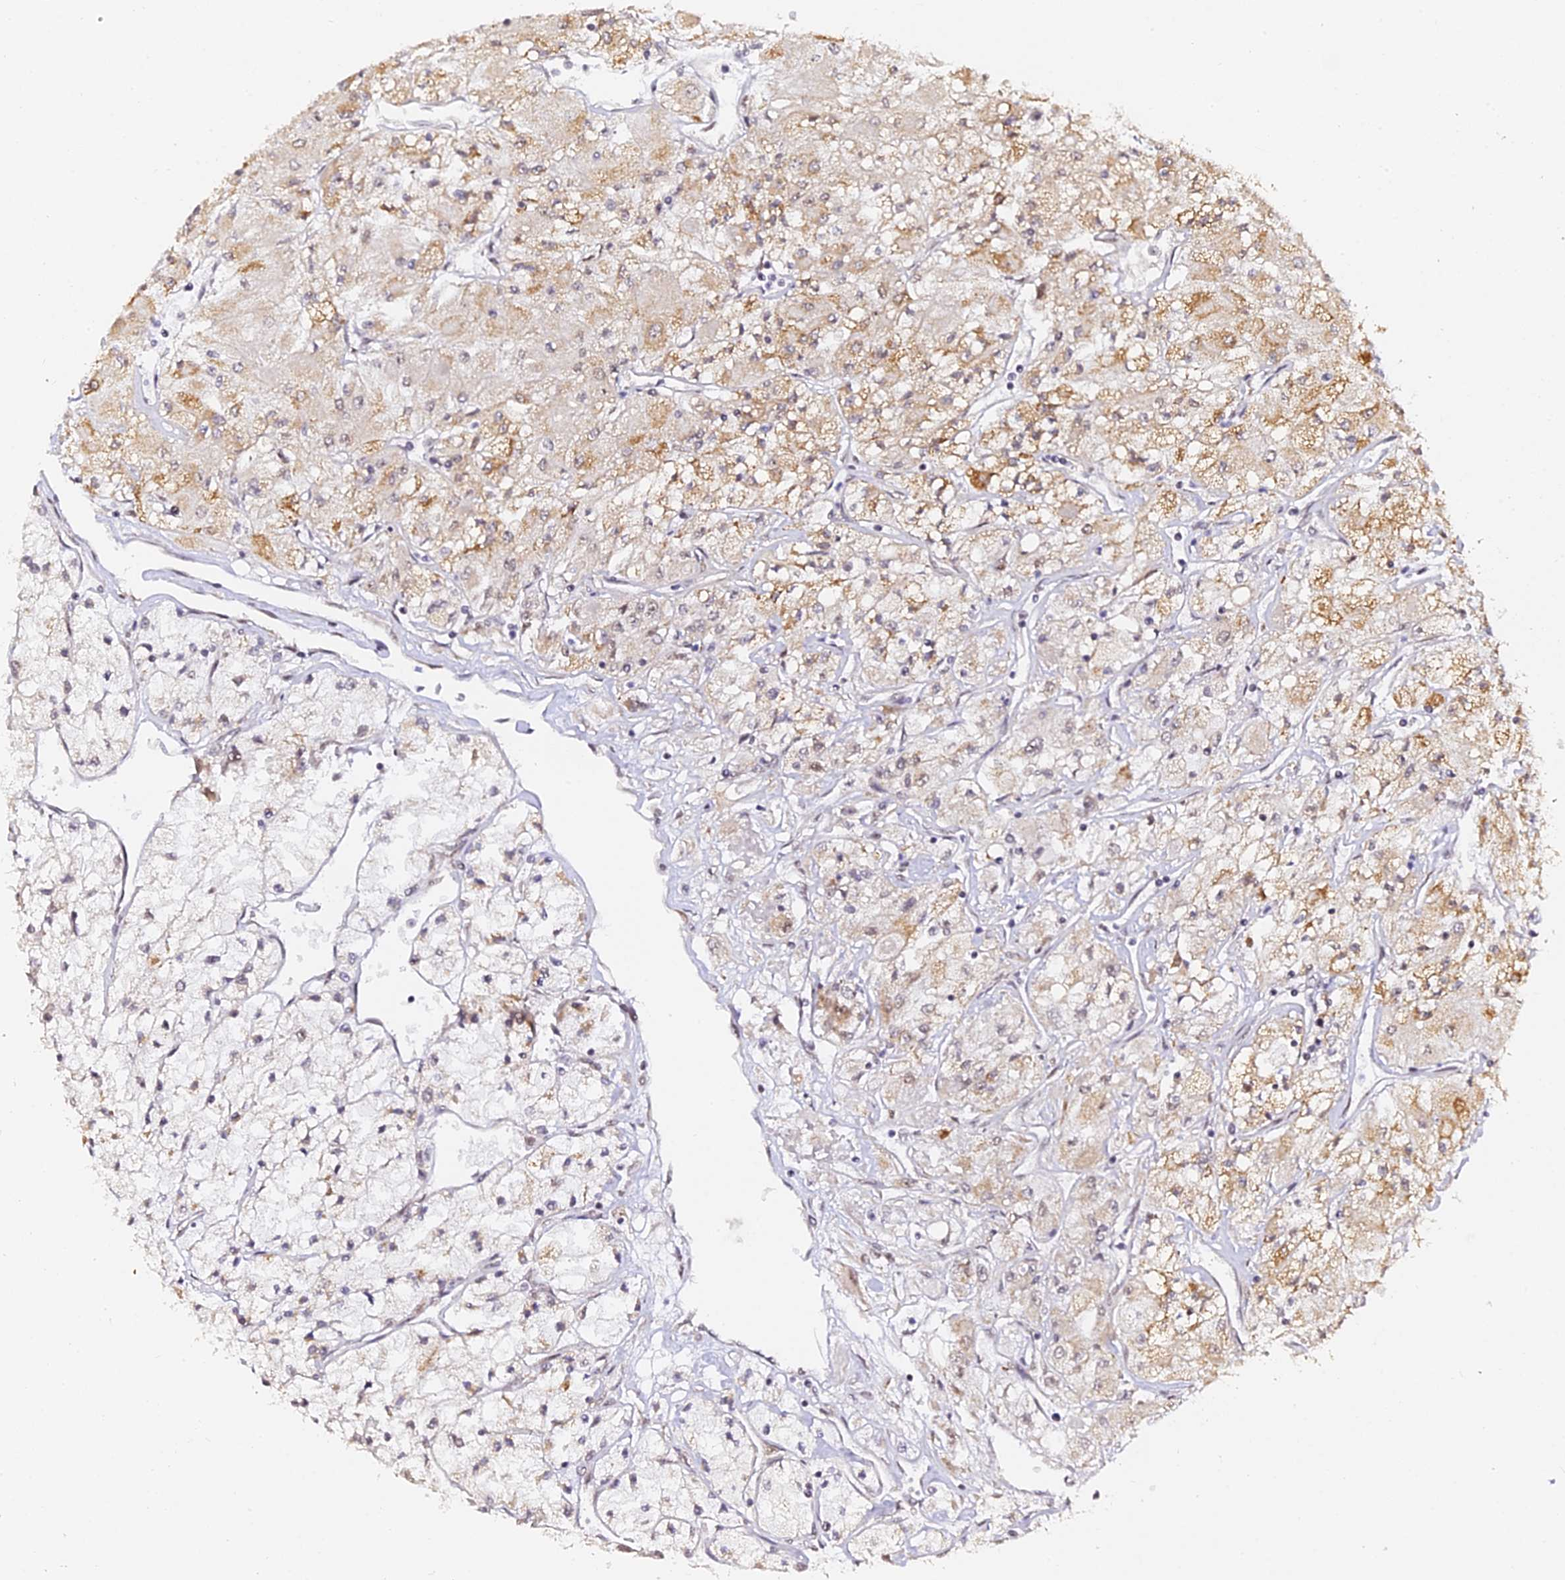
{"staining": {"intensity": "moderate", "quantity": "25%-75%", "location": "cytoplasmic/membranous,nuclear"}, "tissue": "renal cancer", "cell_type": "Tumor cells", "image_type": "cancer", "snomed": [{"axis": "morphology", "description": "Adenocarcinoma, NOS"}, {"axis": "topography", "description": "Kidney"}], "caption": "A medium amount of moderate cytoplasmic/membranous and nuclear staining is seen in approximately 25%-75% of tumor cells in renal cancer (adenocarcinoma) tissue.", "gene": "MCRS1", "patient": {"sex": "male", "age": 80}}